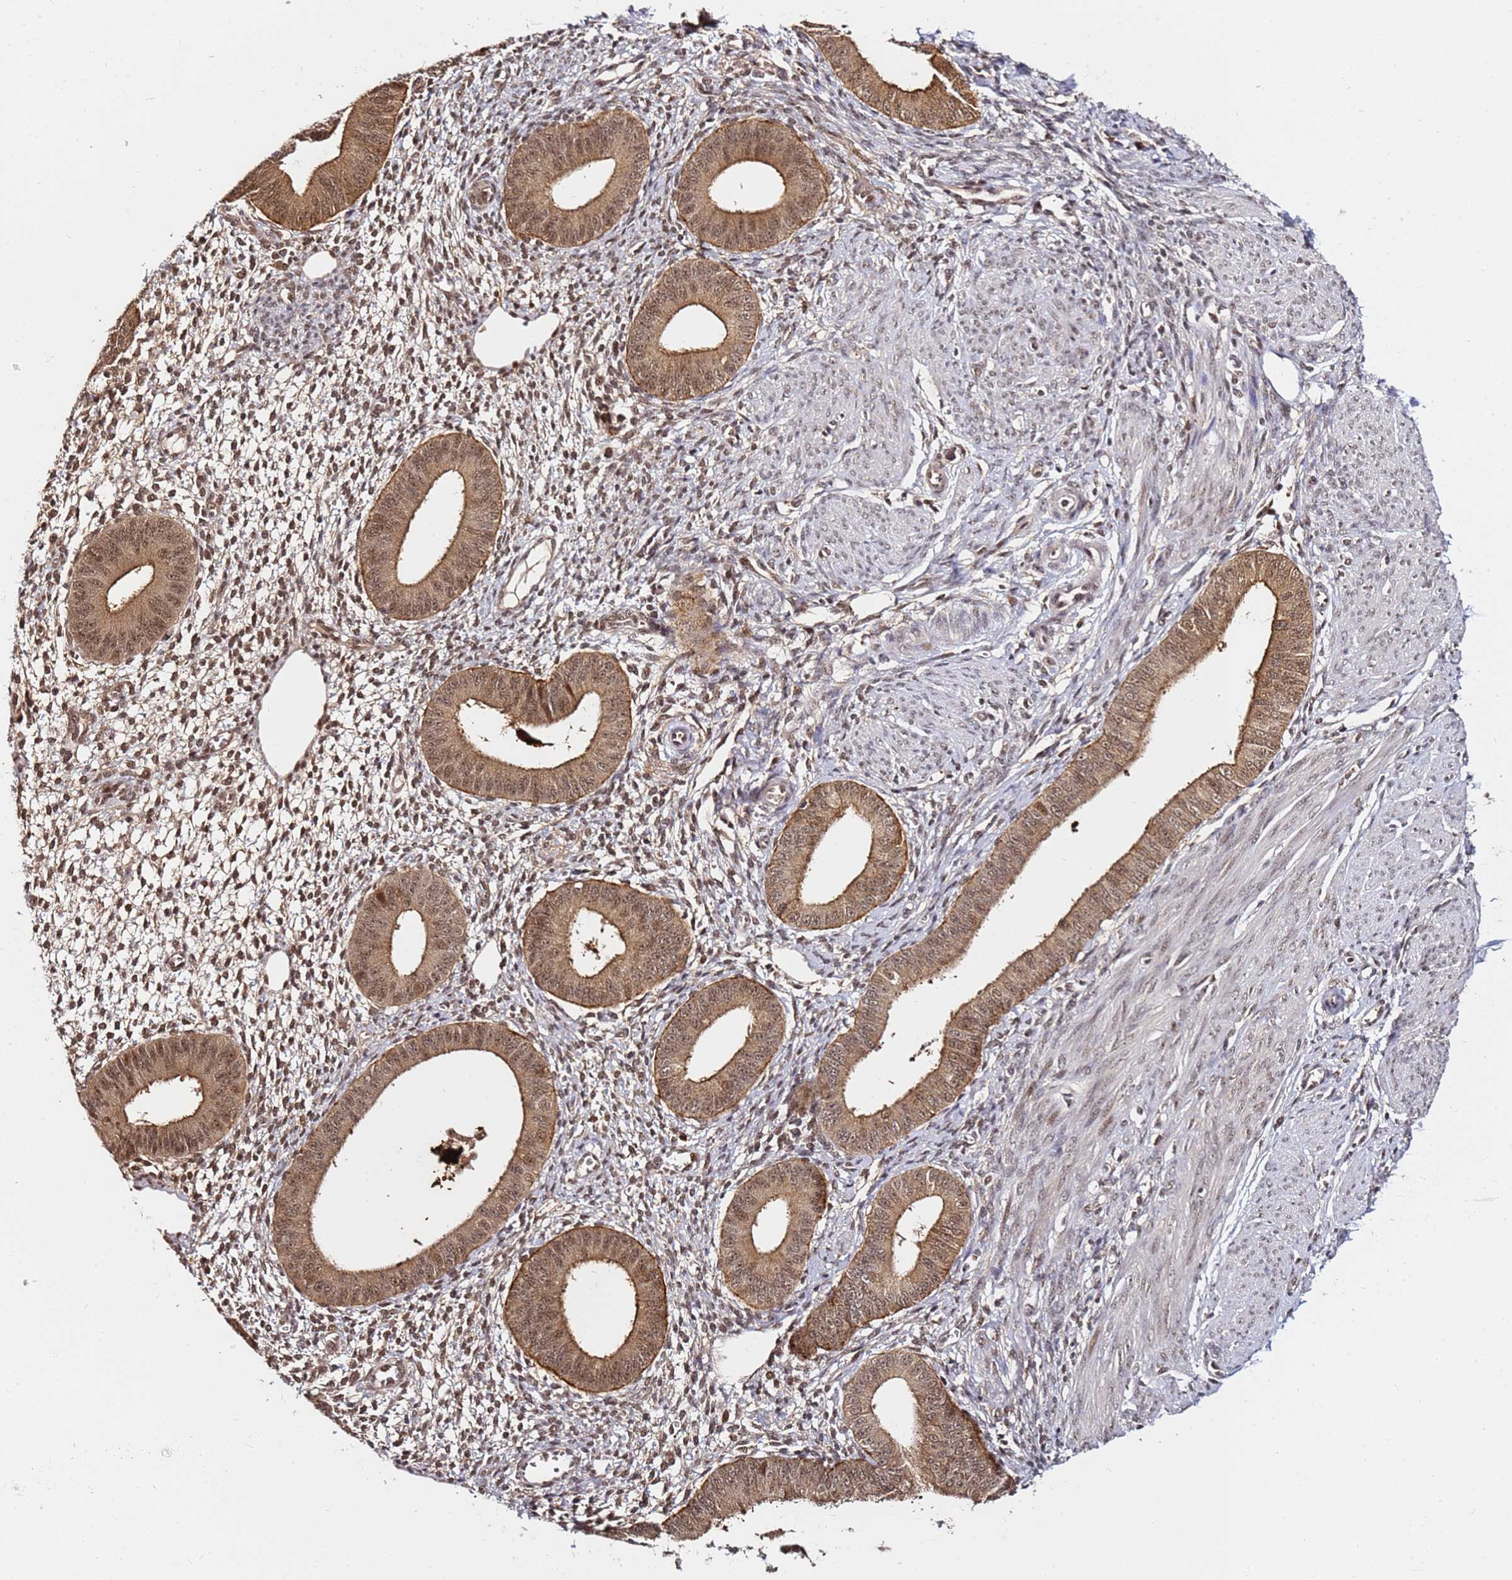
{"staining": {"intensity": "moderate", "quantity": ">75%", "location": "cytoplasmic/membranous,nuclear"}, "tissue": "endometrium", "cell_type": "Cells in endometrial stroma", "image_type": "normal", "snomed": [{"axis": "morphology", "description": "Normal tissue, NOS"}, {"axis": "topography", "description": "Endometrium"}], "caption": "A brown stain labels moderate cytoplasmic/membranous,nuclear expression of a protein in cells in endometrial stroma of benign endometrium. (Stains: DAB (3,3'-diaminobenzidine) in brown, nuclei in blue, Microscopy: brightfield microscopy at high magnification).", "gene": "RGS18", "patient": {"sex": "female", "age": 49}}